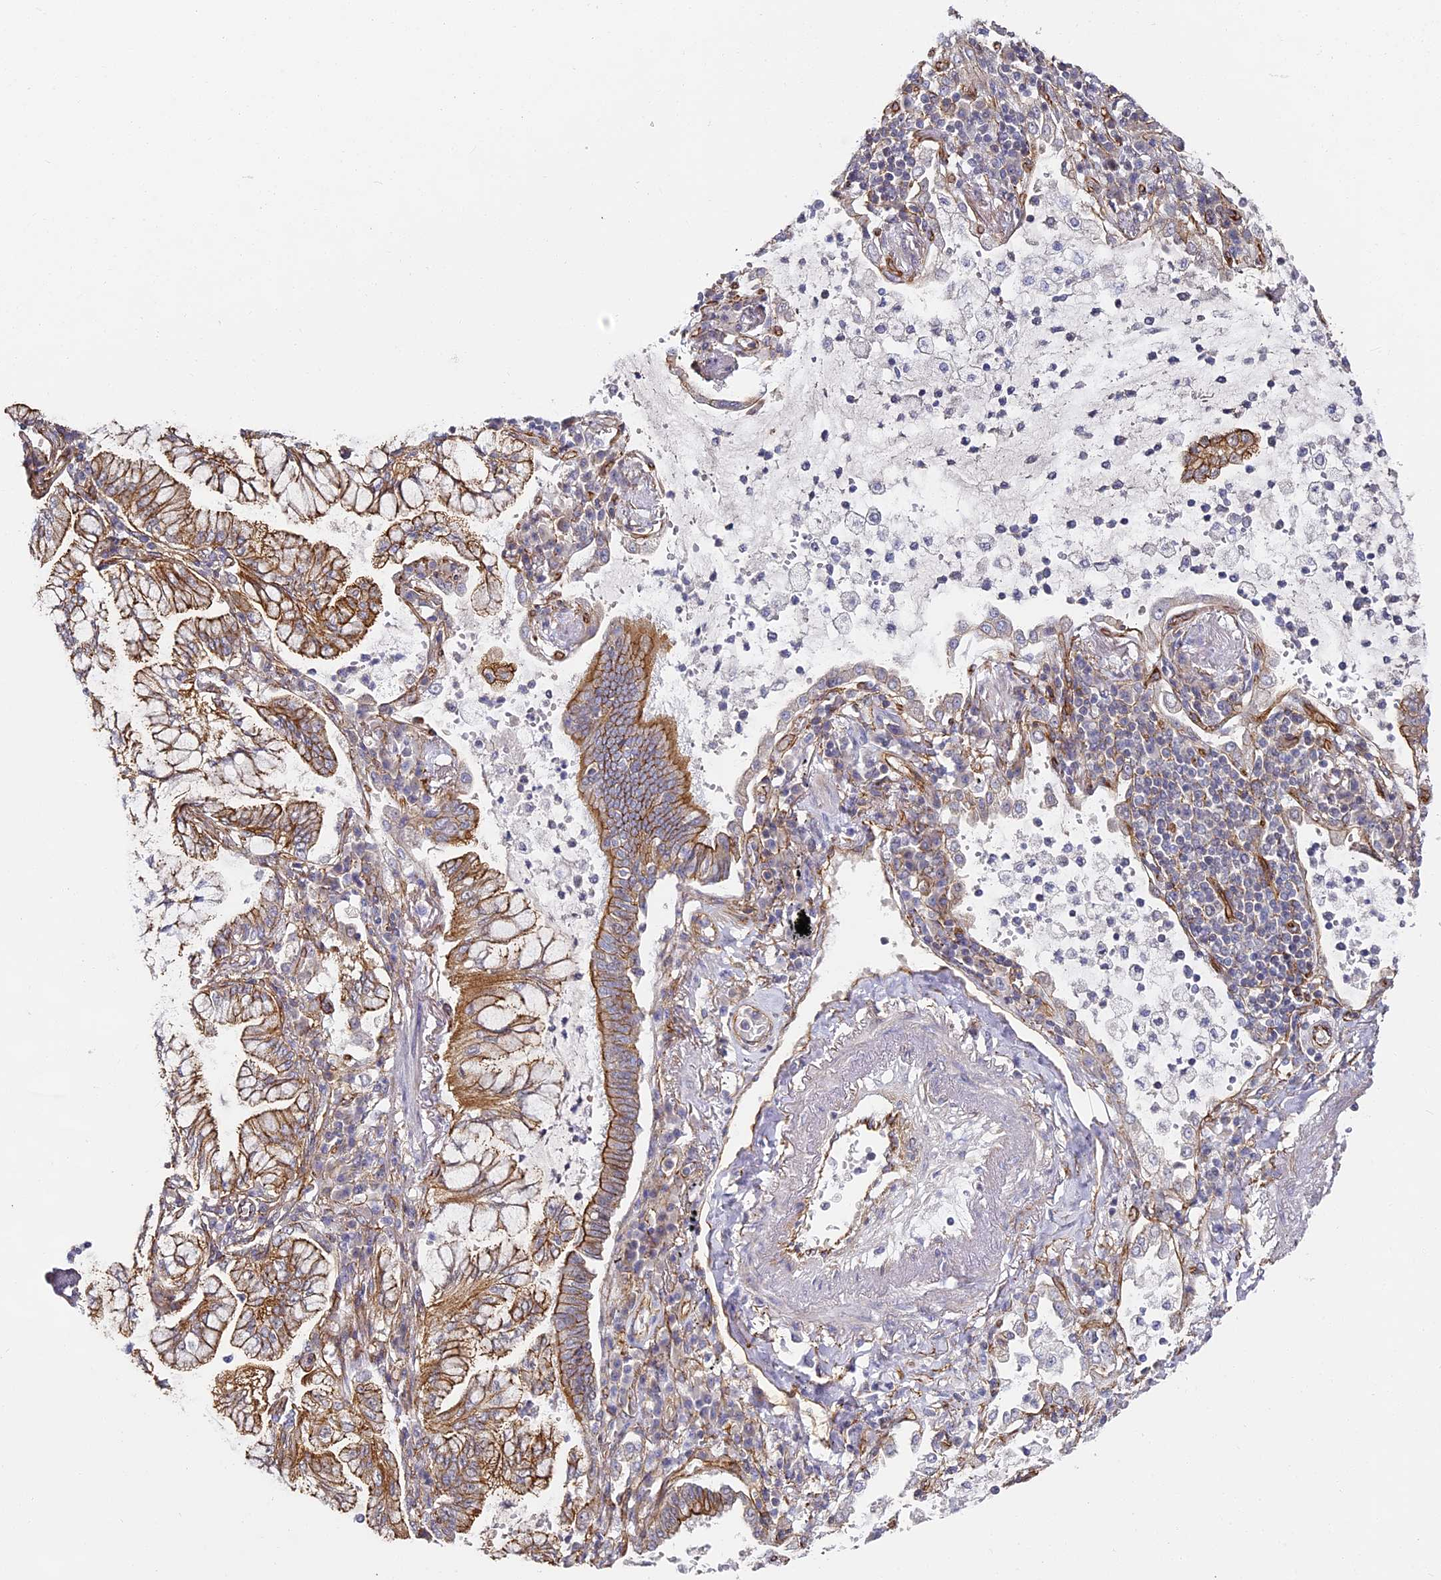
{"staining": {"intensity": "moderate", "quantity": ">75%", "location": "cytoplasmic/membranous"}, "tissue": "lung cancer", "cell_type": "Tumor cells", "image_type": "cancer", "snomed": [{"axis": "morphology", "description": "Adenocarcinoma, NOS"}, {"axis": "topography", "description": "Lung"}], "caption": "Protein staining shows moderate cytoplasmic/membranous positivity in about >75% of tumor cells in lung adenocarcinoma.", "gene": "CCDC30", "patient": {"sex": "female", "age": 70}}